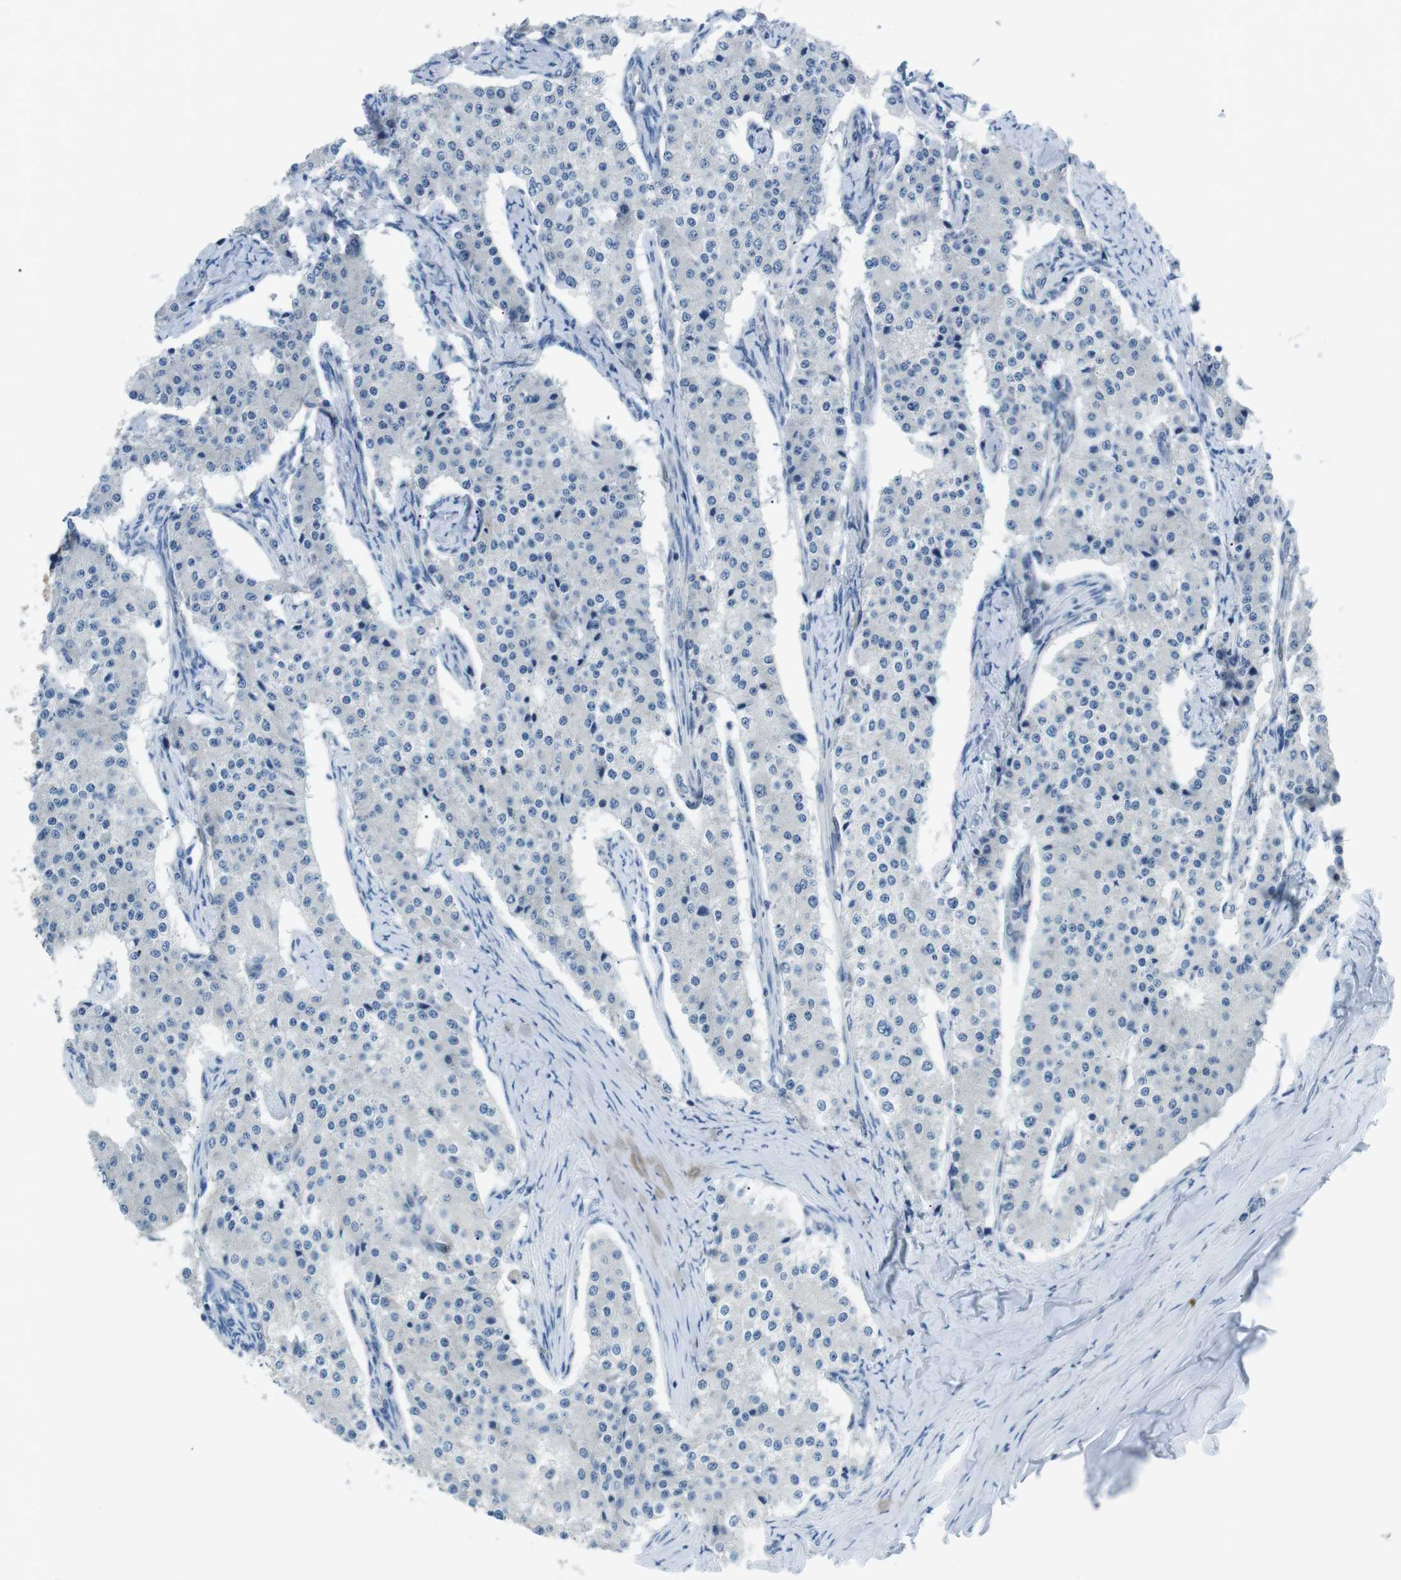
{"staining": {"intensity": "negative", "quantity": "none", "location": "none"}, "tissue": "carcinoid", "cell_type": "Tumor cells", "image_type": "cancer", "snomed": [{"axis": "morphology", "description": "Carcinoid, malignant, NOS"}, {"axis": "topography", "description": "Colon"}], "caption": "A high-resolution photomicrograph shows immunohistochemistry staining of malignant carcinoid, which displays no significant staining in tumor cells.", "gene": "PHLDA1", "patient": {"sex": "female", "age": 52}}